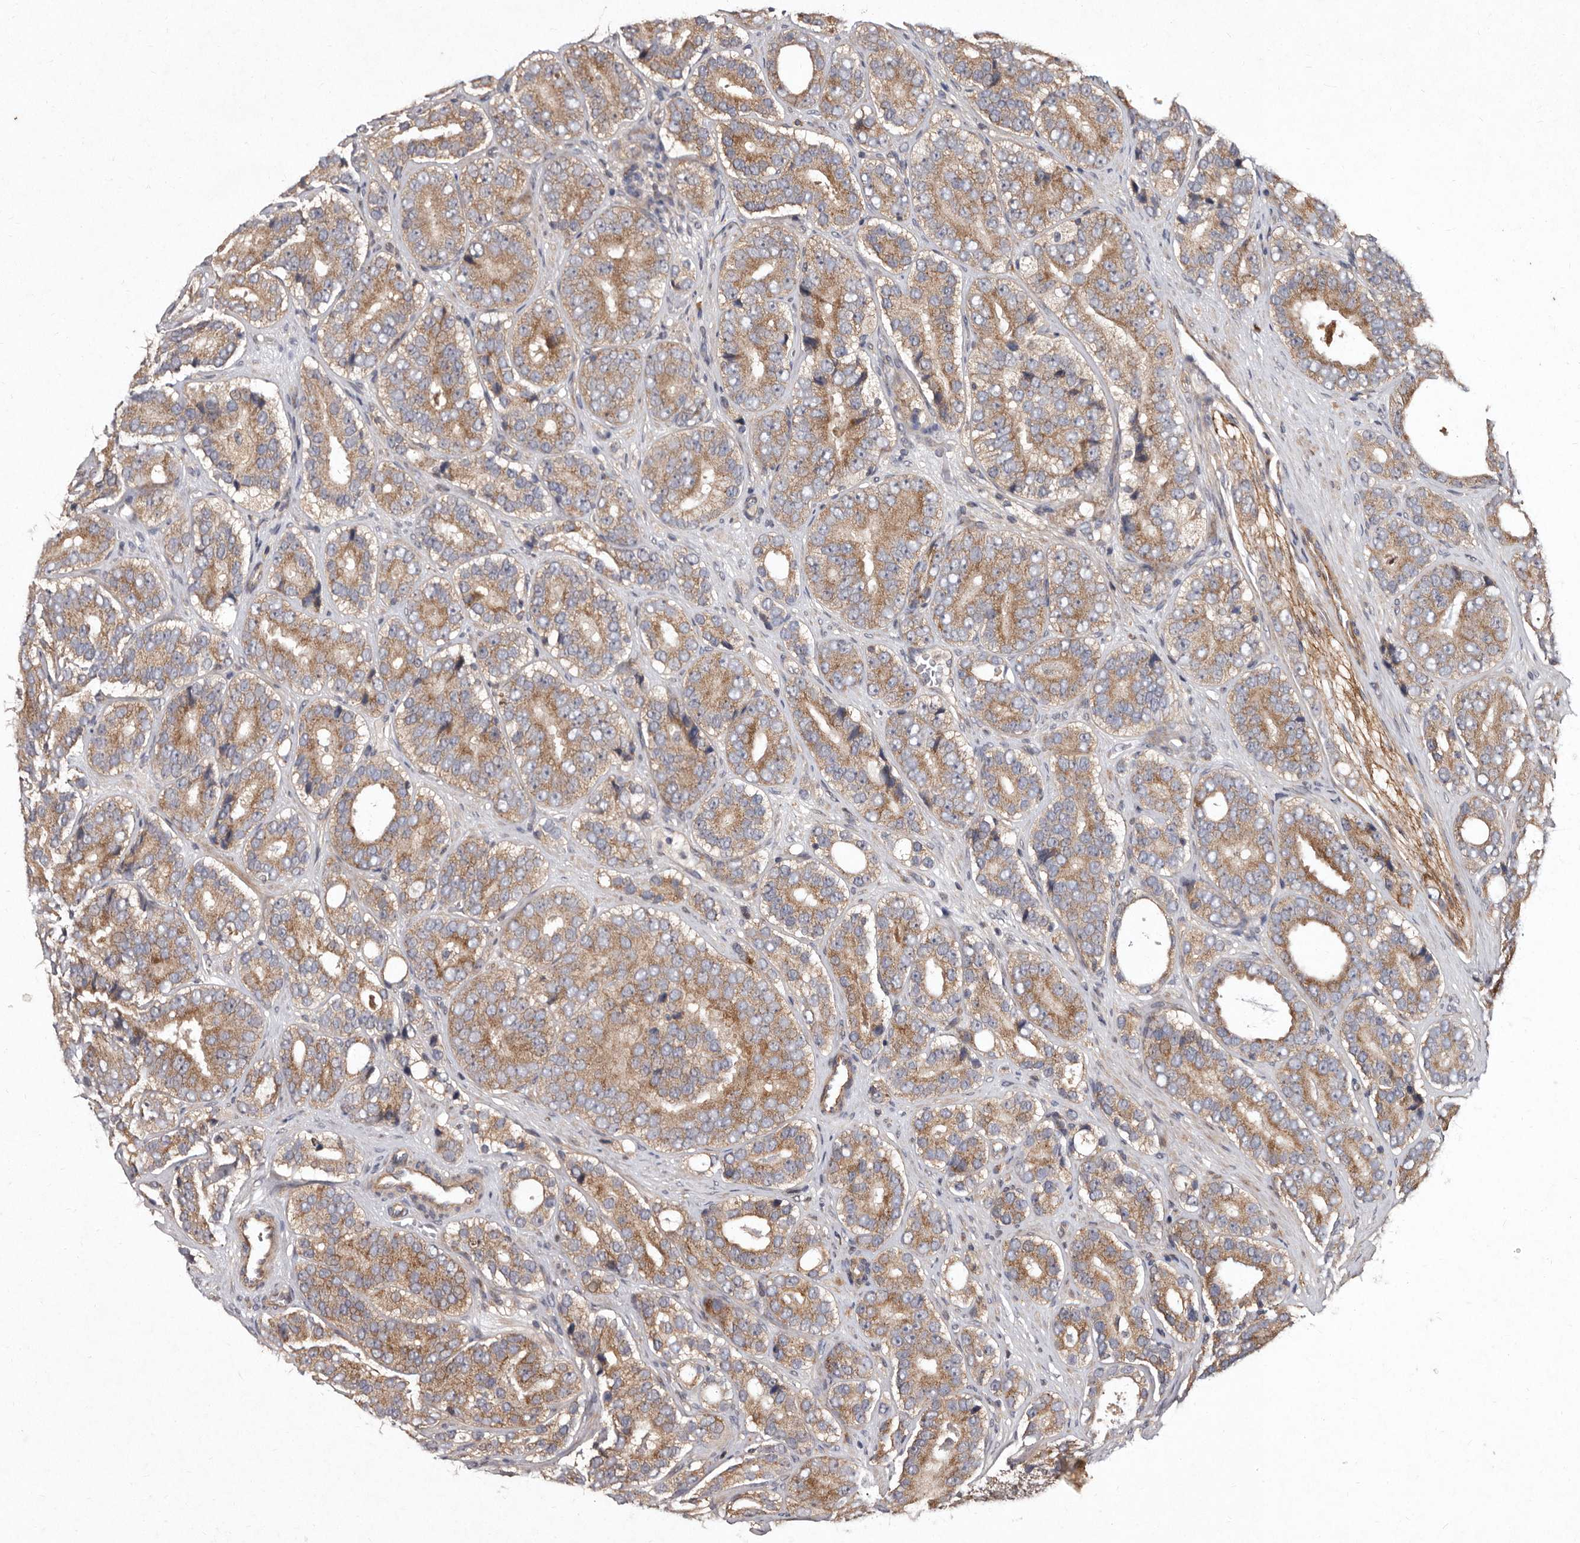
{"staining": {"intensity": "moderate", "quantity": ">75%", "location": "cytoplasmic/membranous"}, "tissue": "prostate cancer", "cell_type": "Tumor cells", "image_type": "cancer", "snomed": [{"axis": "morphology", "description": "Adenocarcinoma, High grade"}, {"axis": "topography", "description": "Prostate"}], "caption": "Immunohistochemistry (IHC) staining of prostate high-grade adenocarcinoma, which displays medium levels of moderate cytoplasmic/membranous expression in approximately >75% of tumor cells indicating moderate cytoplasmic/membranous protein staining. The staining was performed using DAB (3,3'-diaminobenzidine) (brown) for protein detection and nuclei were counterstained in hematoxylin (blue).", "gene": "FLAD1", "patient": {"sex": "male", "age": 56}}